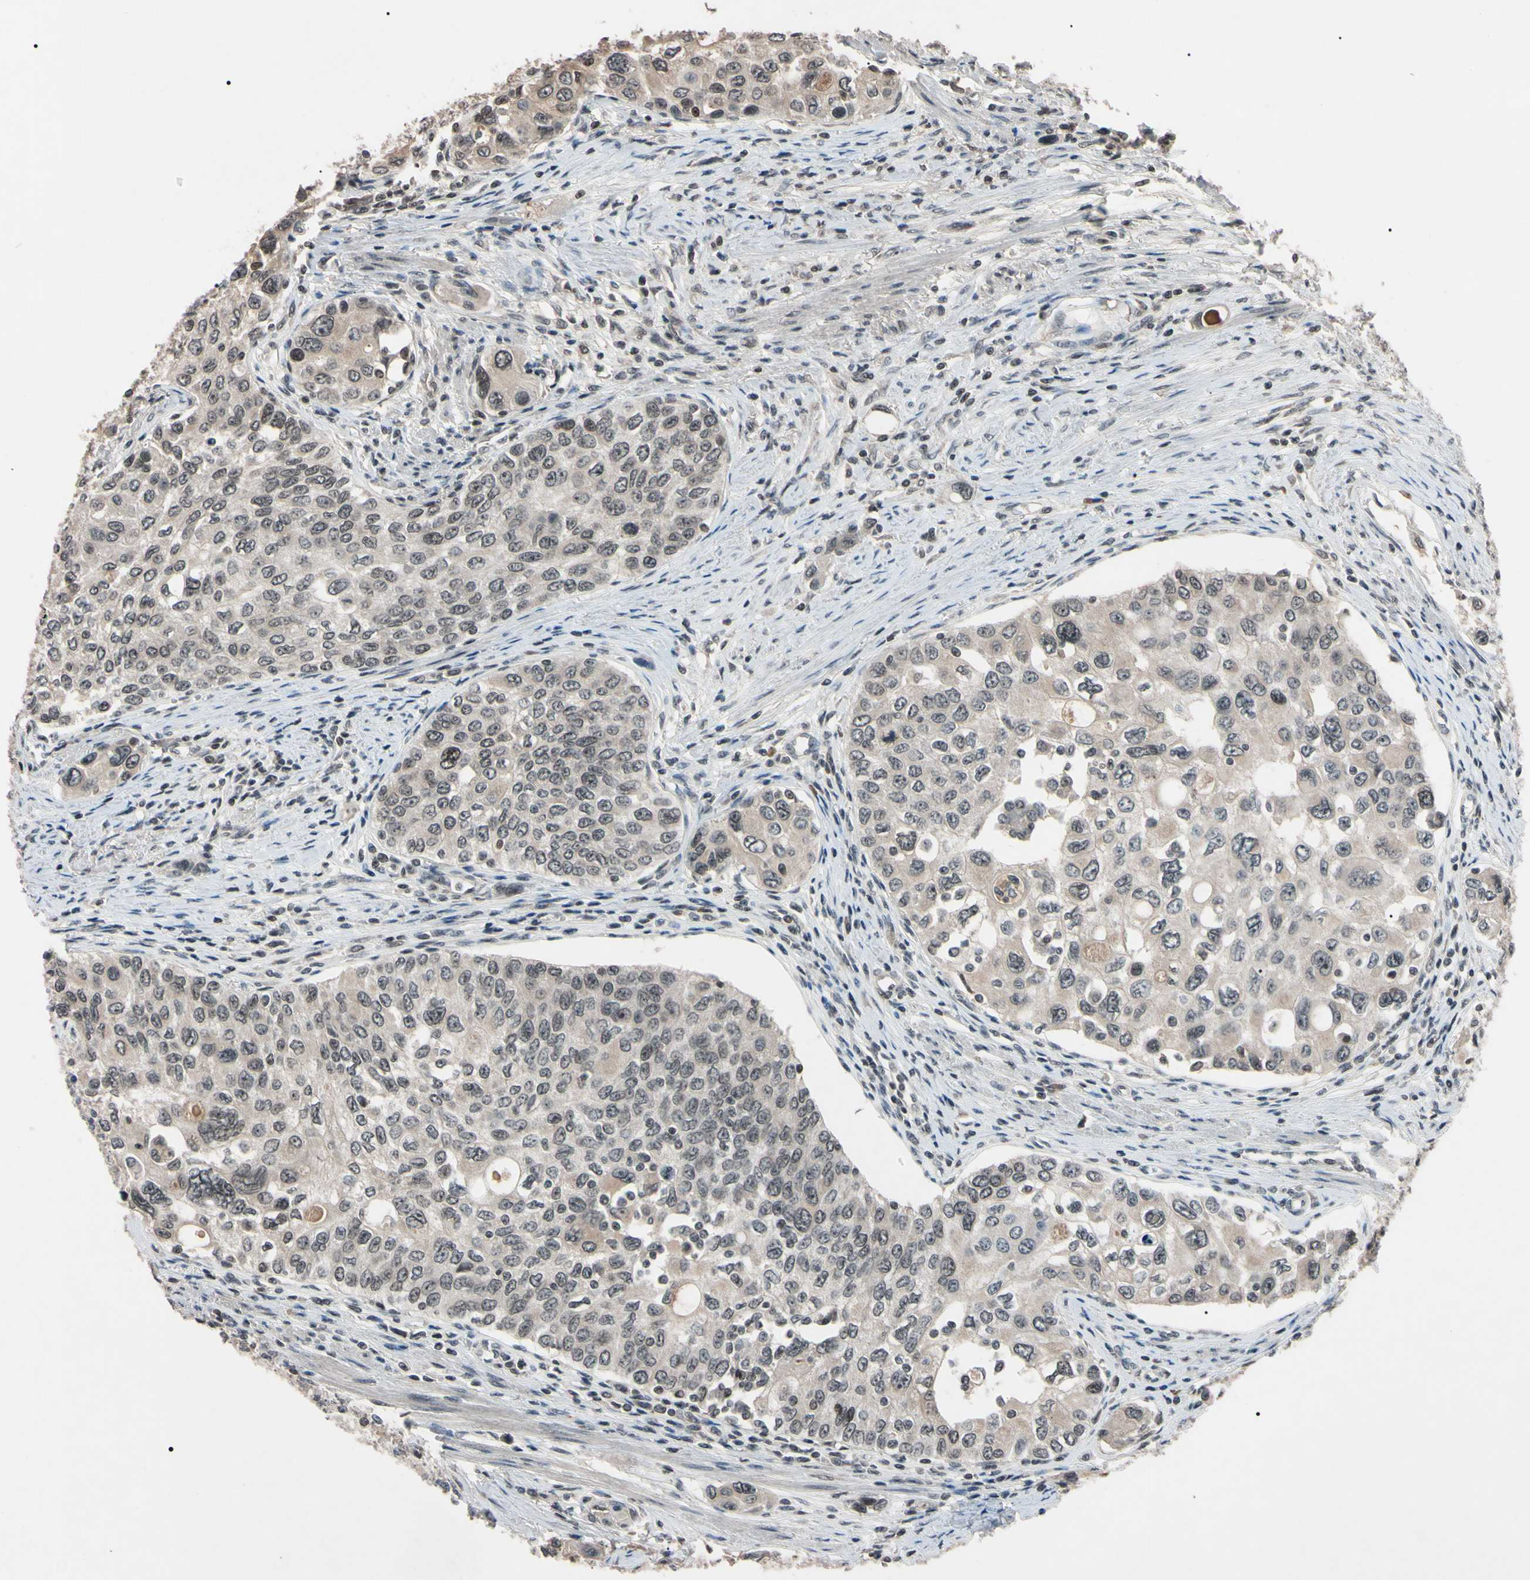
{"staining": {"intensity": "weak", "quantity": ">75%", "location": "cytoplasmic/membranous"}, "tissue": "urothelial cancer", "cell_type": "Tumor cells", "image_type": "cancer", "snomed": [{"axis": "morphology", "description": "Urothelial carcinoma, High grade"}, {"axis": "topography", "description": "Urinary bladder"}], "caption": "A low amount of weak cytoplasmic/membranous positivity is seen in about >75% of tumor cells in urothelial cancer tissue.", "gene": "YY1", "patient": {"sex": "female", "age": 56}}